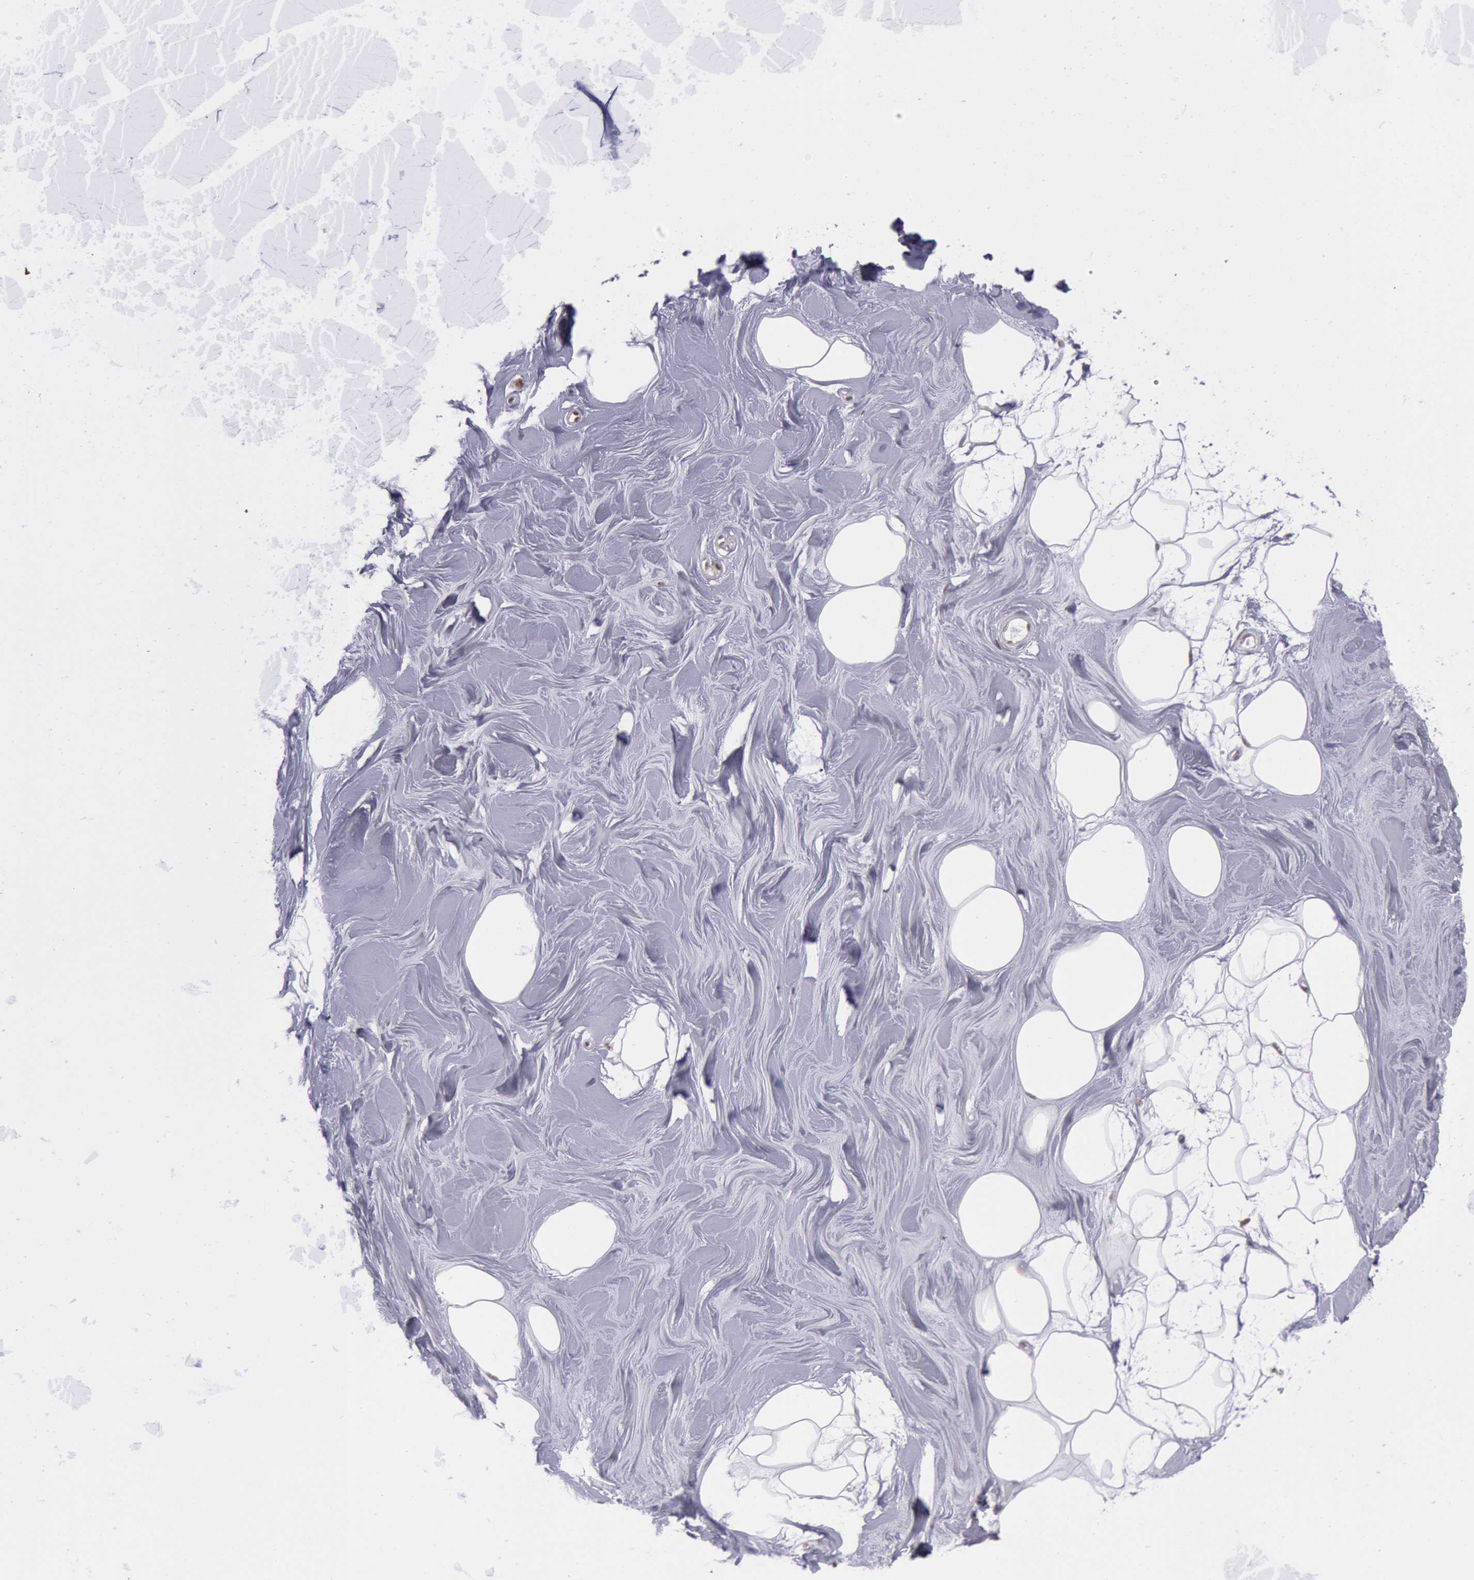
{"staining": {"intensity": "negative", "quantity": "none", "location": "none"}, "tissue": "adipose tissue", "cell_type": "Adipocytes", "image_type": "normal", "snomed": [{"axis": "morphology", "description": "Normal tissue, NOS"}, {"axis": "topography", "description": "Breast"}], "caption": "The photomicrograph reveals no significant staining in adipocytes of adipose tissue.", "gene": "NKAP", "patient": {"sex": "female", "age": 44}}